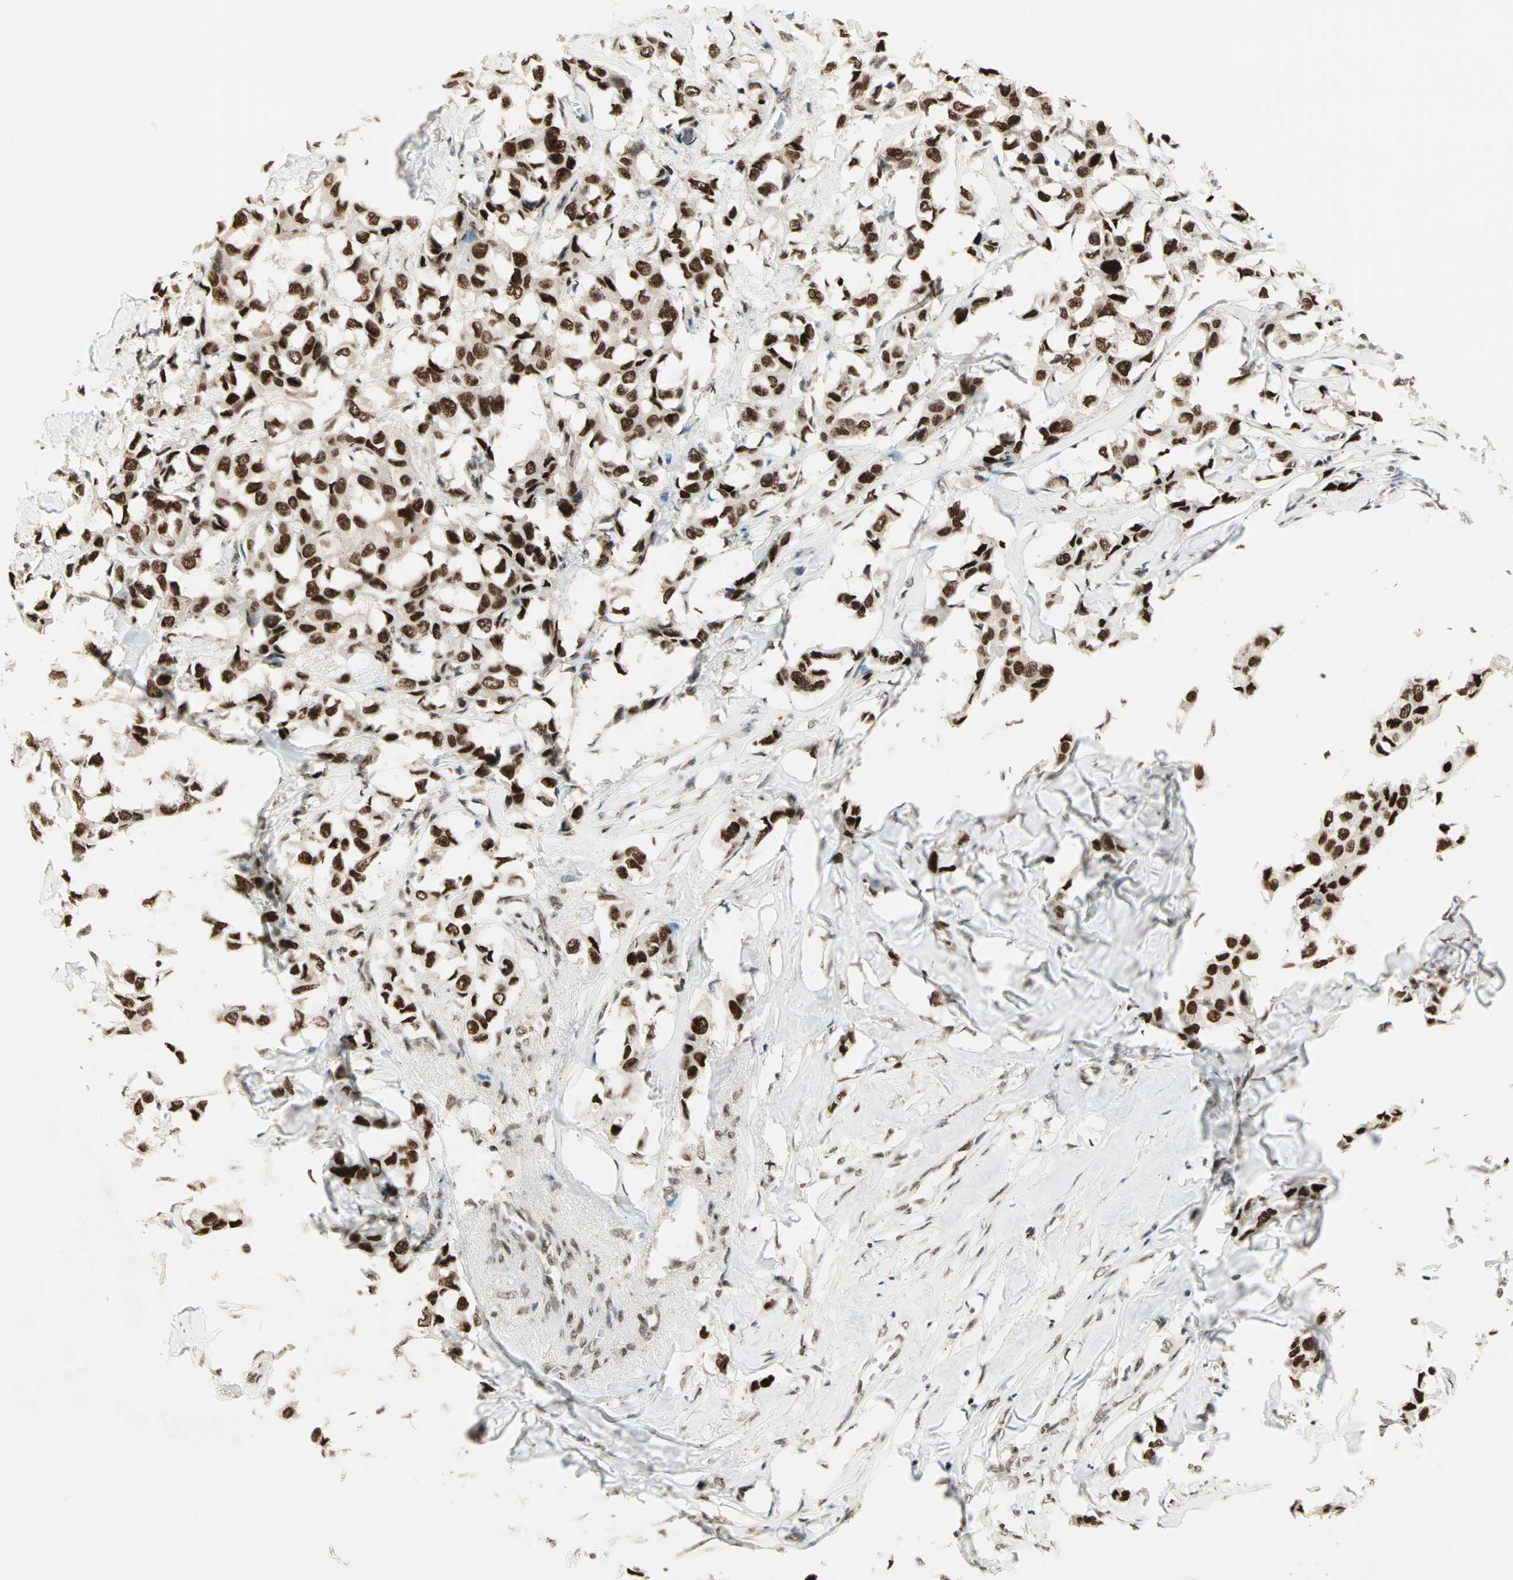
{"staining": {"intensity": "strong", "quantity": ">75%", "location": "nuclear"}, "tissue": "breast cancer", "cell_type": "Tumor cells", "image_type": "cancer", "snomed": [{"axis": "morphology", "description": "Duct carcinoma"}, {"axis": "topography", "description": "Breast"}], "caption": "Strong nuclear protein positivity is seen in approximately >75% of tumor cells in invasive ductal carcinoma (breast).", "gene": "BLM", "patient": {"sex": "female", "age": 80}}